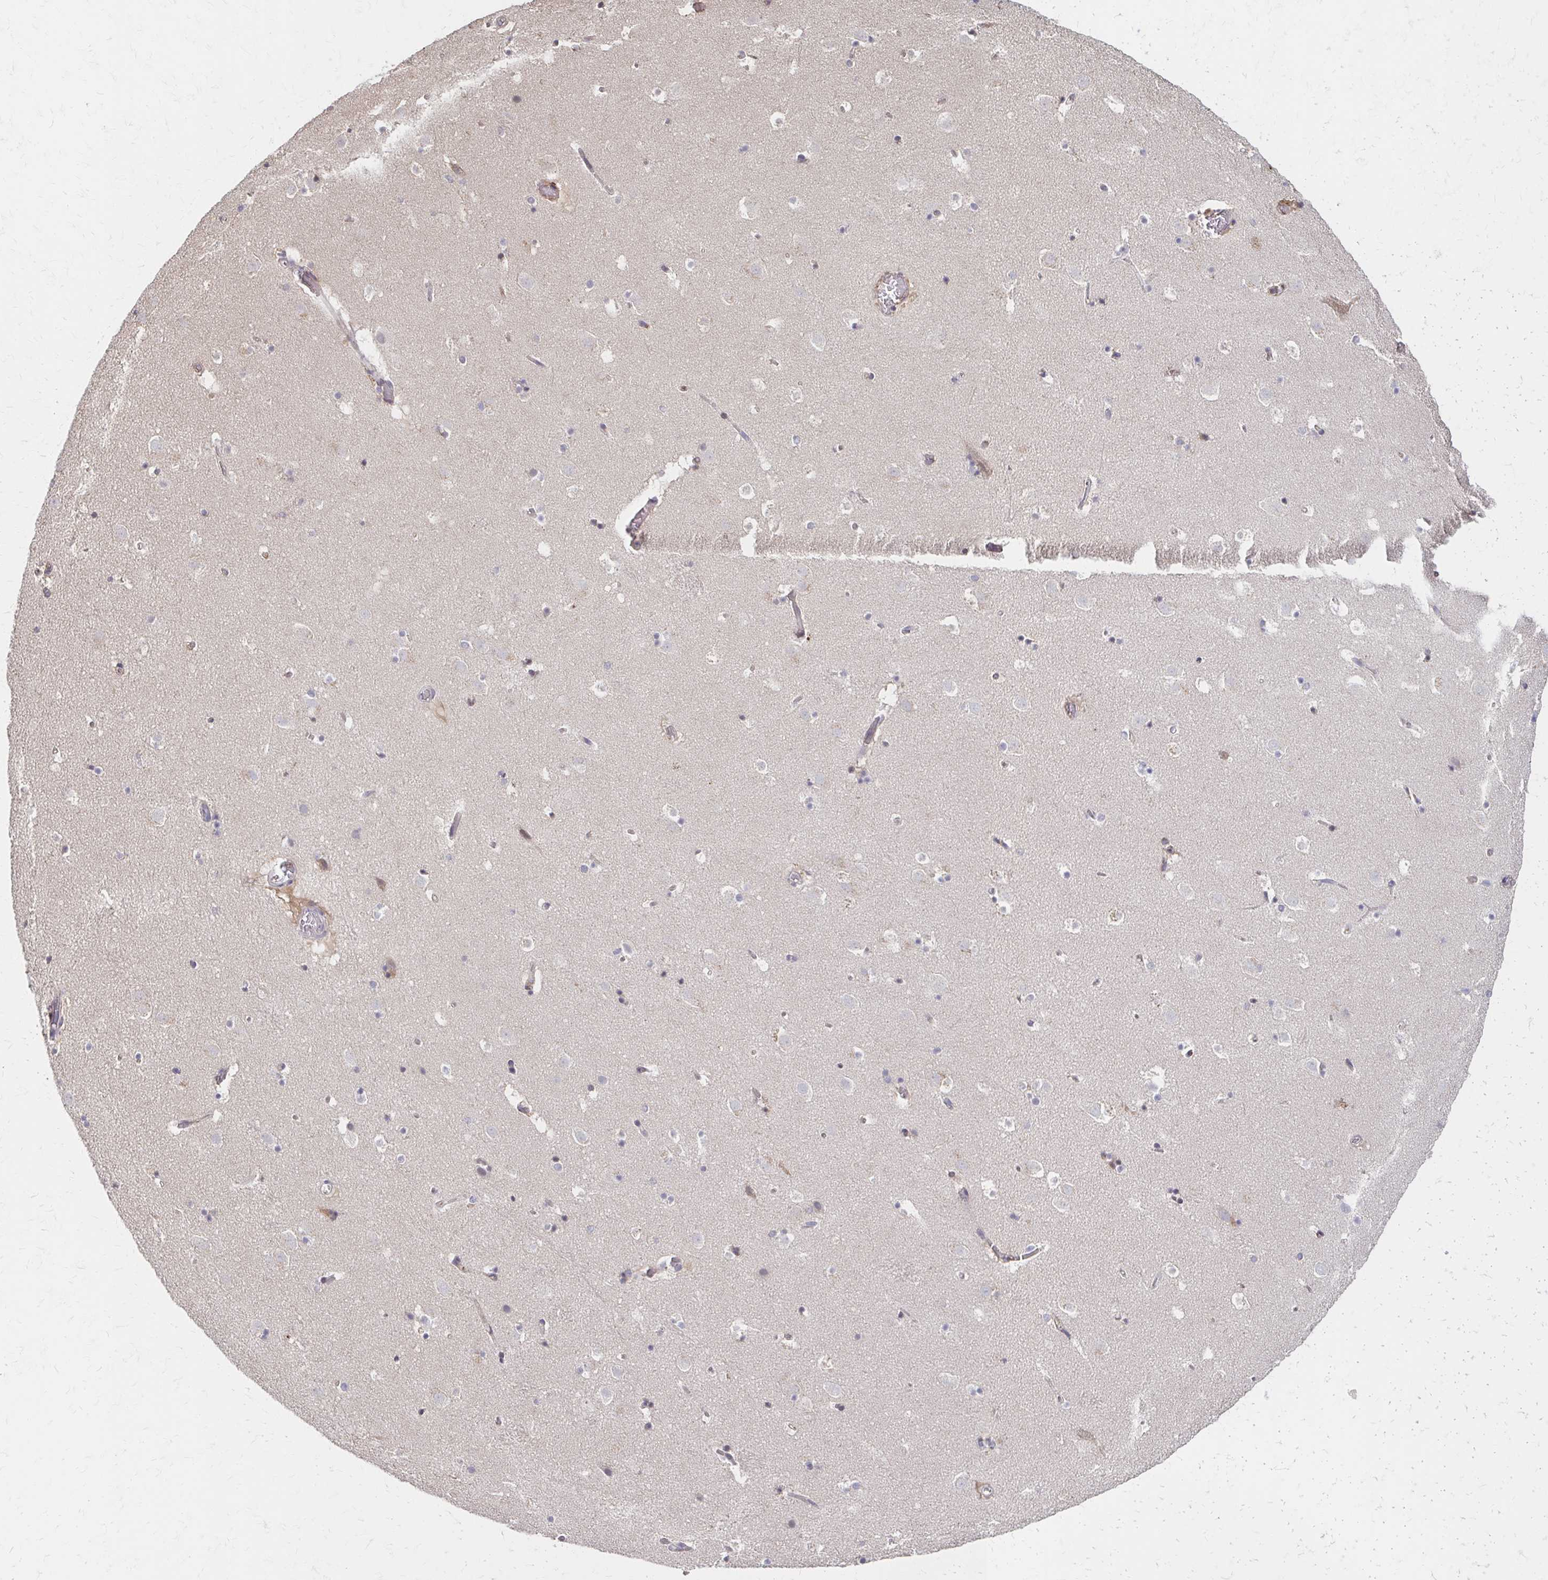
{"staining": {"intensity": "negative", "quantity": "none", "location": "none"}, "tissue": "caudate", "cell_type": "Glial cells", "image_type": "normal", "snomed": [{"axis": "morphology", "description": "Normal tissue, NOS"}, {"axis": "topography", "description": "Lateral ventricle wall"}], "caption": "Protein analysis of unremarkable caudate exhibits no significant staining in glial cells. Brightfield microscopy of immunohistochemistry (IHC) stained with DAB (brown) and hematoxylin (blue), captured at high magnification.", "gene": "HMGCS2", "patient": {"sex": "male", "age": 37}}